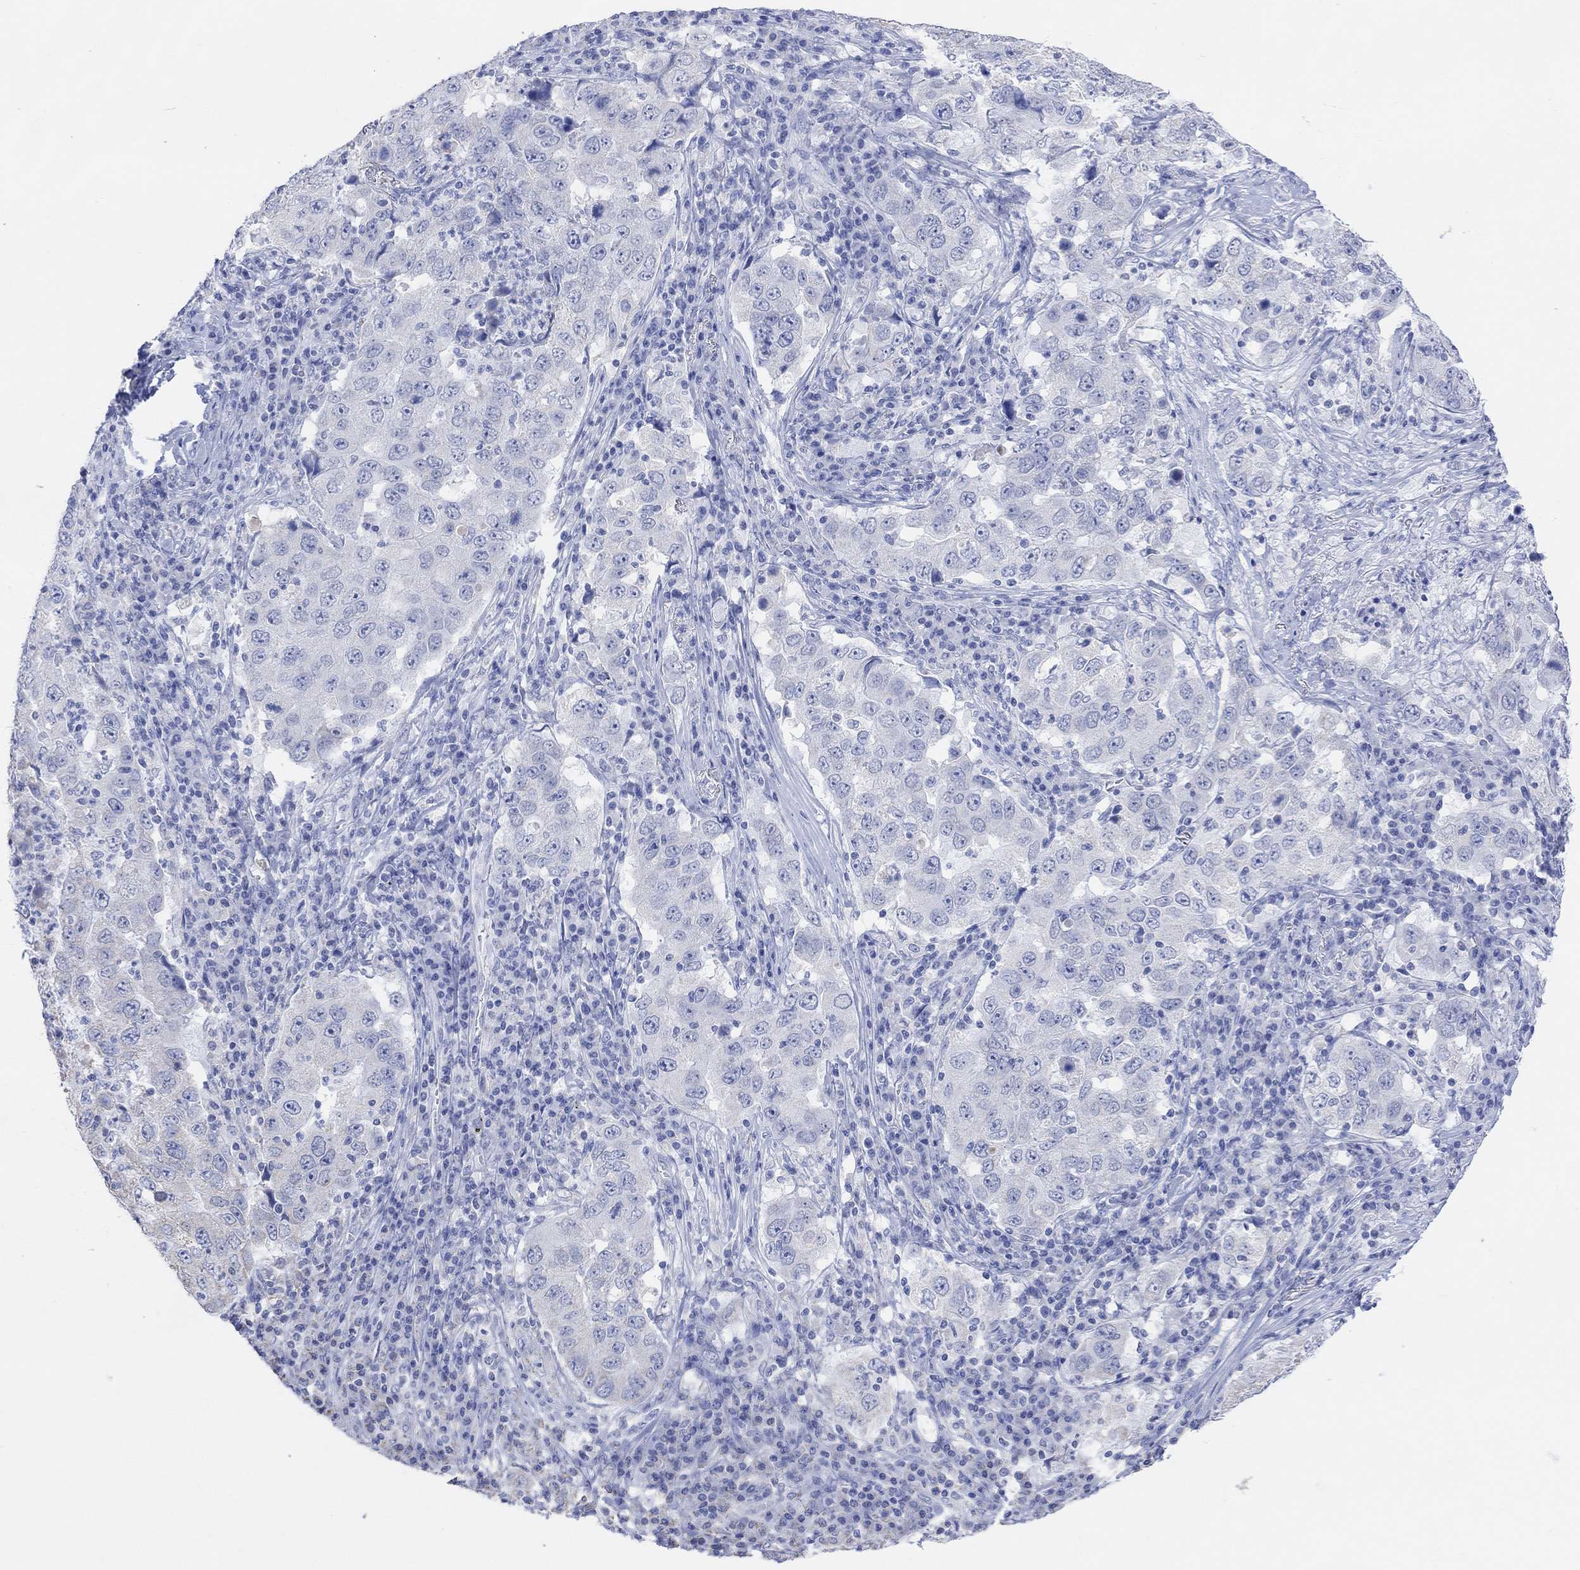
{"staining": {"intensity": "negative", "quantity": "none", "location": "none"}, "tissue": "lung cancer", "cell_type": "Tumor cells", "image_type": "cancer", "snomed": [{"axis": "morphology", "description": "Adenocarcinoma, NOS"}, {"axis": "topography", "description": "Lung"}], "caption": "High power microscopy histopathology image of an immunohistochemistry (IHC) photomicrograph of lung cancer (adenocarcinoma), revealing no significant staining in tumor cells.", "gene": "SYT12", "patient": {"sex": "male", "age": 73}}